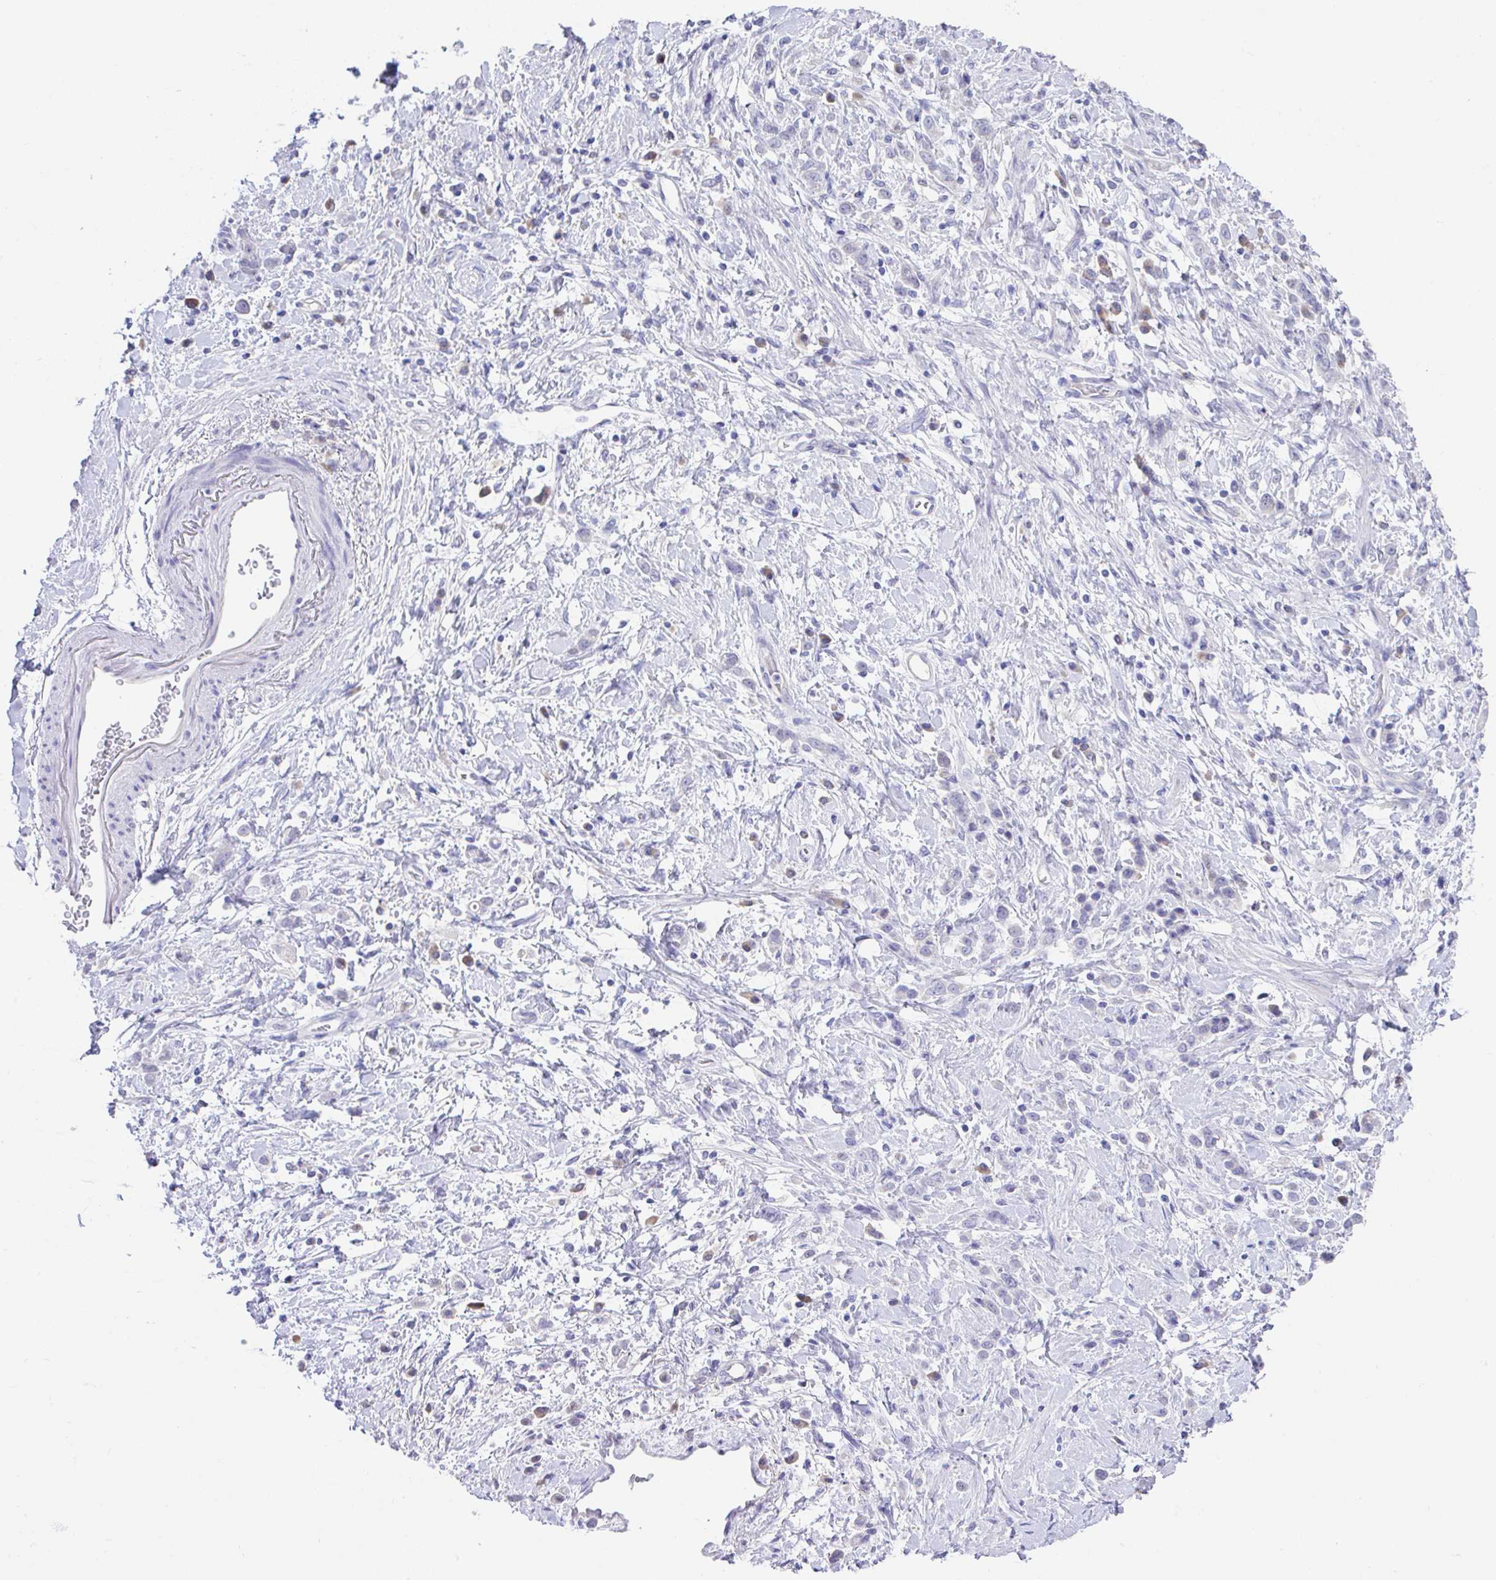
{"staining": {"intensity": "negative", "quantity": "none", "location": "none"}, "tissue": "stomach cancer", "cell_type": "Tumor cells", "image_type": "cancer", "snomed": [{"axis": "morphology", "description": "Adenocarcinoma, NOS"}, {"axis": "topography", "description": "Stomach"}], "caption": "This is an immunohistochemistry (IHC) image of human stomach adenocarcinoma. There is no expression in tumor cells.", "gene": "HOXB4", "patient": {"sex": "female", "age": 60}}